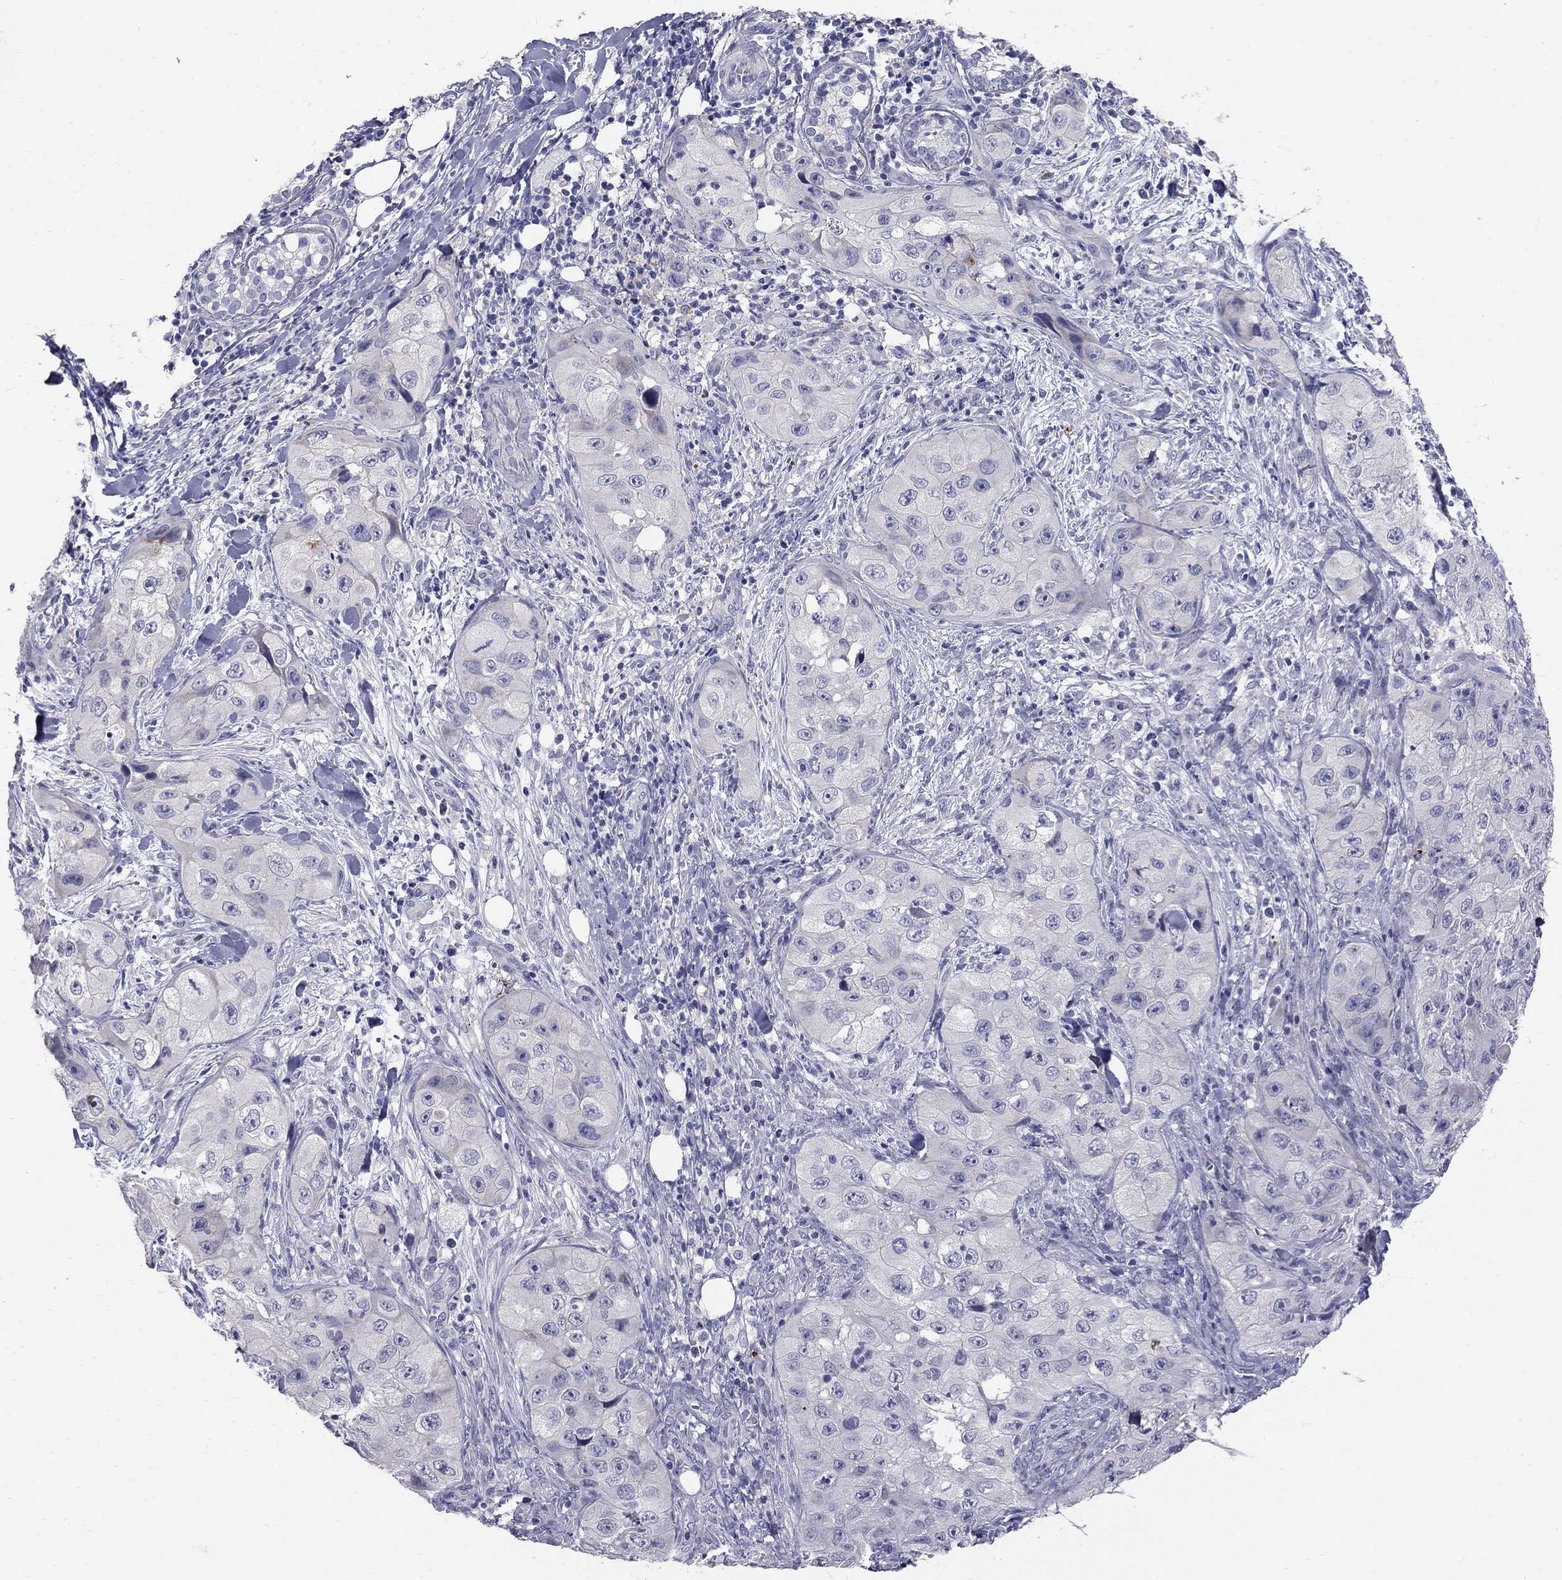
{"staining": {"intensity": "negative", "quantity": "none", "location": "none"}, "tissue": "skin cancer", "cell_type": "Tumor cells", "image_type": "cancer", "snomed": [{"axis": "morphology", "description": "Squamous cell carcinoma, NOS"}, {"axis": "topography", "description": "Skin"}, {"axis": "topography", "description": "Subcutis"}], "caption": "DAB (3,3'-diaminobenzidine) immunohistochemical staining of human squamous cell carcinoma (skin) shows no significant staining in tumor cells.", "gene": "TP53TG5", "patient": {"sex": "male", "age": 73}}